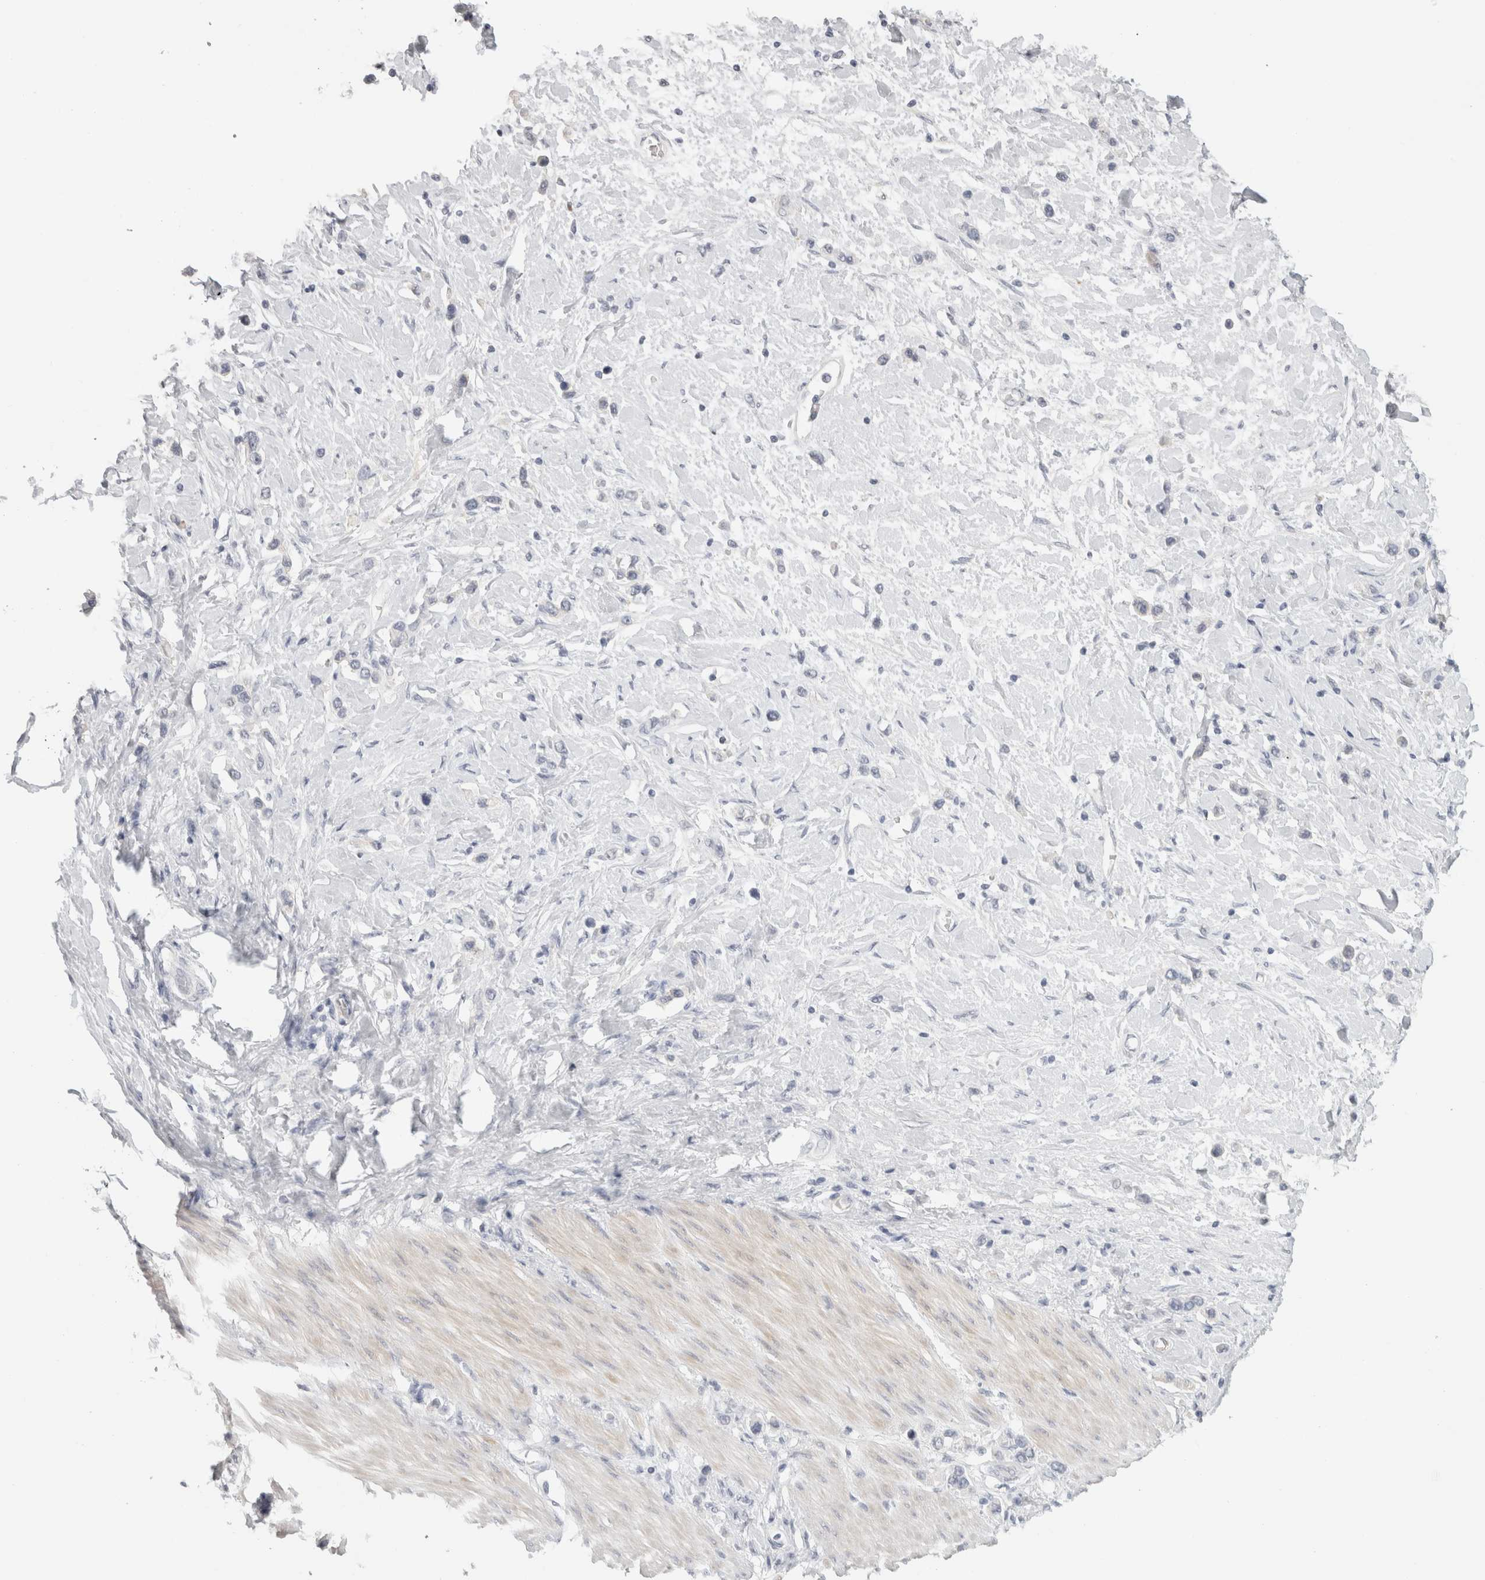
{"staining": {"intensity": "negative", "quantity": "none", "location": "none"}, "tissue": "stomach cancer", "cell_type": "Tumor cells", "image_type": "cancer", "snomed": [{"axis": "morphology", "description": "Adenocarcinoma, NOS"}, {"axis": "topography", "description": "Stomach"}], "caption": "Immunohistochemistry of stomach cancer (adenocarcinoma) reveals no positivity in tumor cells. (Stains: DAB immunohistochemistry (IHC) with hematoxylin counter stain, Microscopy: brightfield microscopy at high magnification).", "gene": "FBLIM1", "patient": {"sex": "female", "age": 65}}